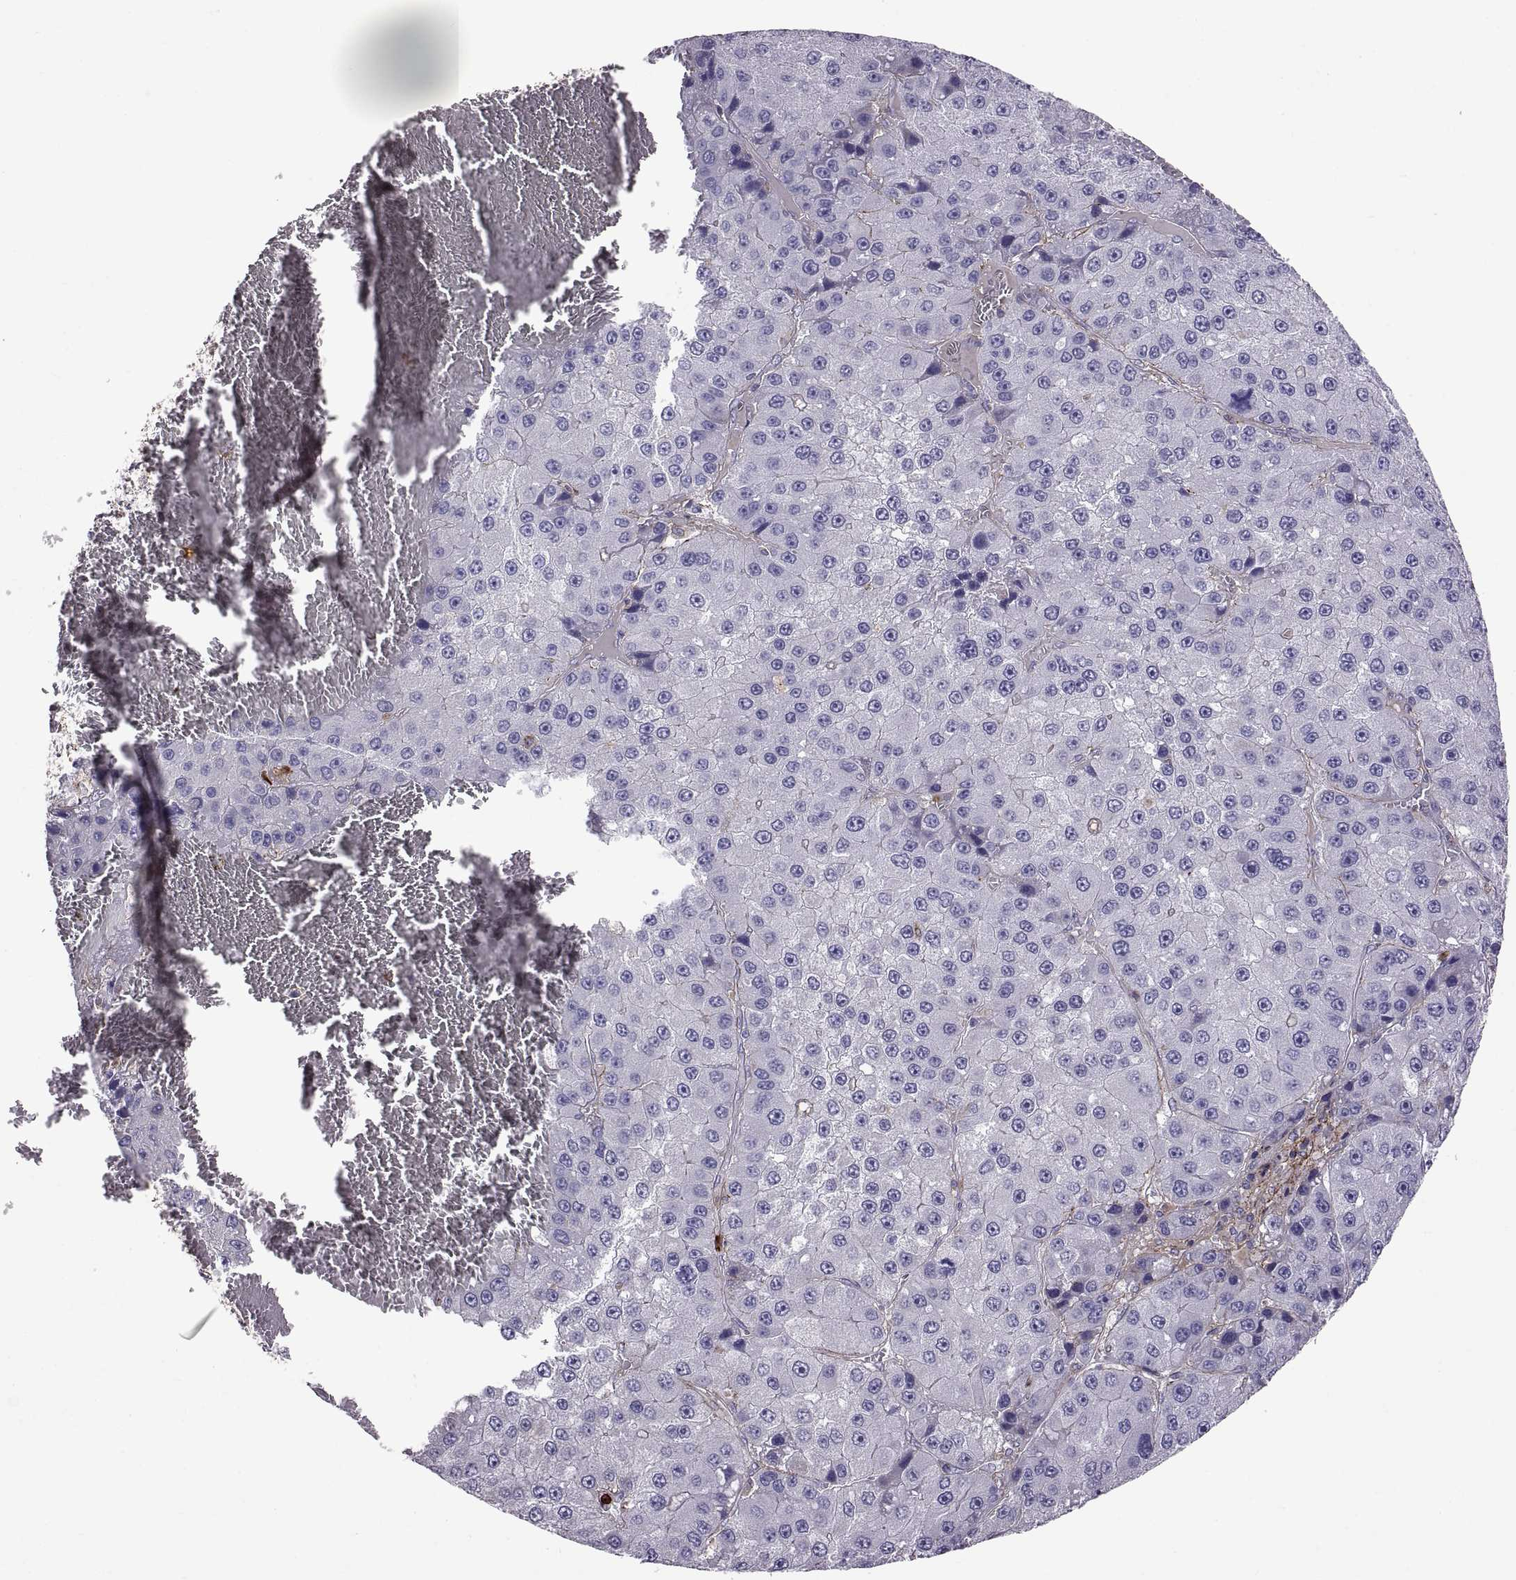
{"staining": {"intensity": "negative", "quantity": "none", "location": "none"}, "tissue": "liver cancer", "cell_type": "Tumor cells", "image_type": "cancer", "snomed": [{"axis": "morphology", "description": "Carcinoma, Hepatocellular, NOS"}, {"axis": "topography", "description": "Liver"}], "caption": "The photomicrograph exhibits no significant staining in tumor cells of liver hepatocellular carcinoma. The staining was performed using DAB (3,3'-diaminobenzidine) to visualize the protein expression in brown, while the nuclei were stained in blue with hematoxylin (Magnification: 20x).", "gene": "EMILIN2", "patient": {"sex": "female", "age": 73}}